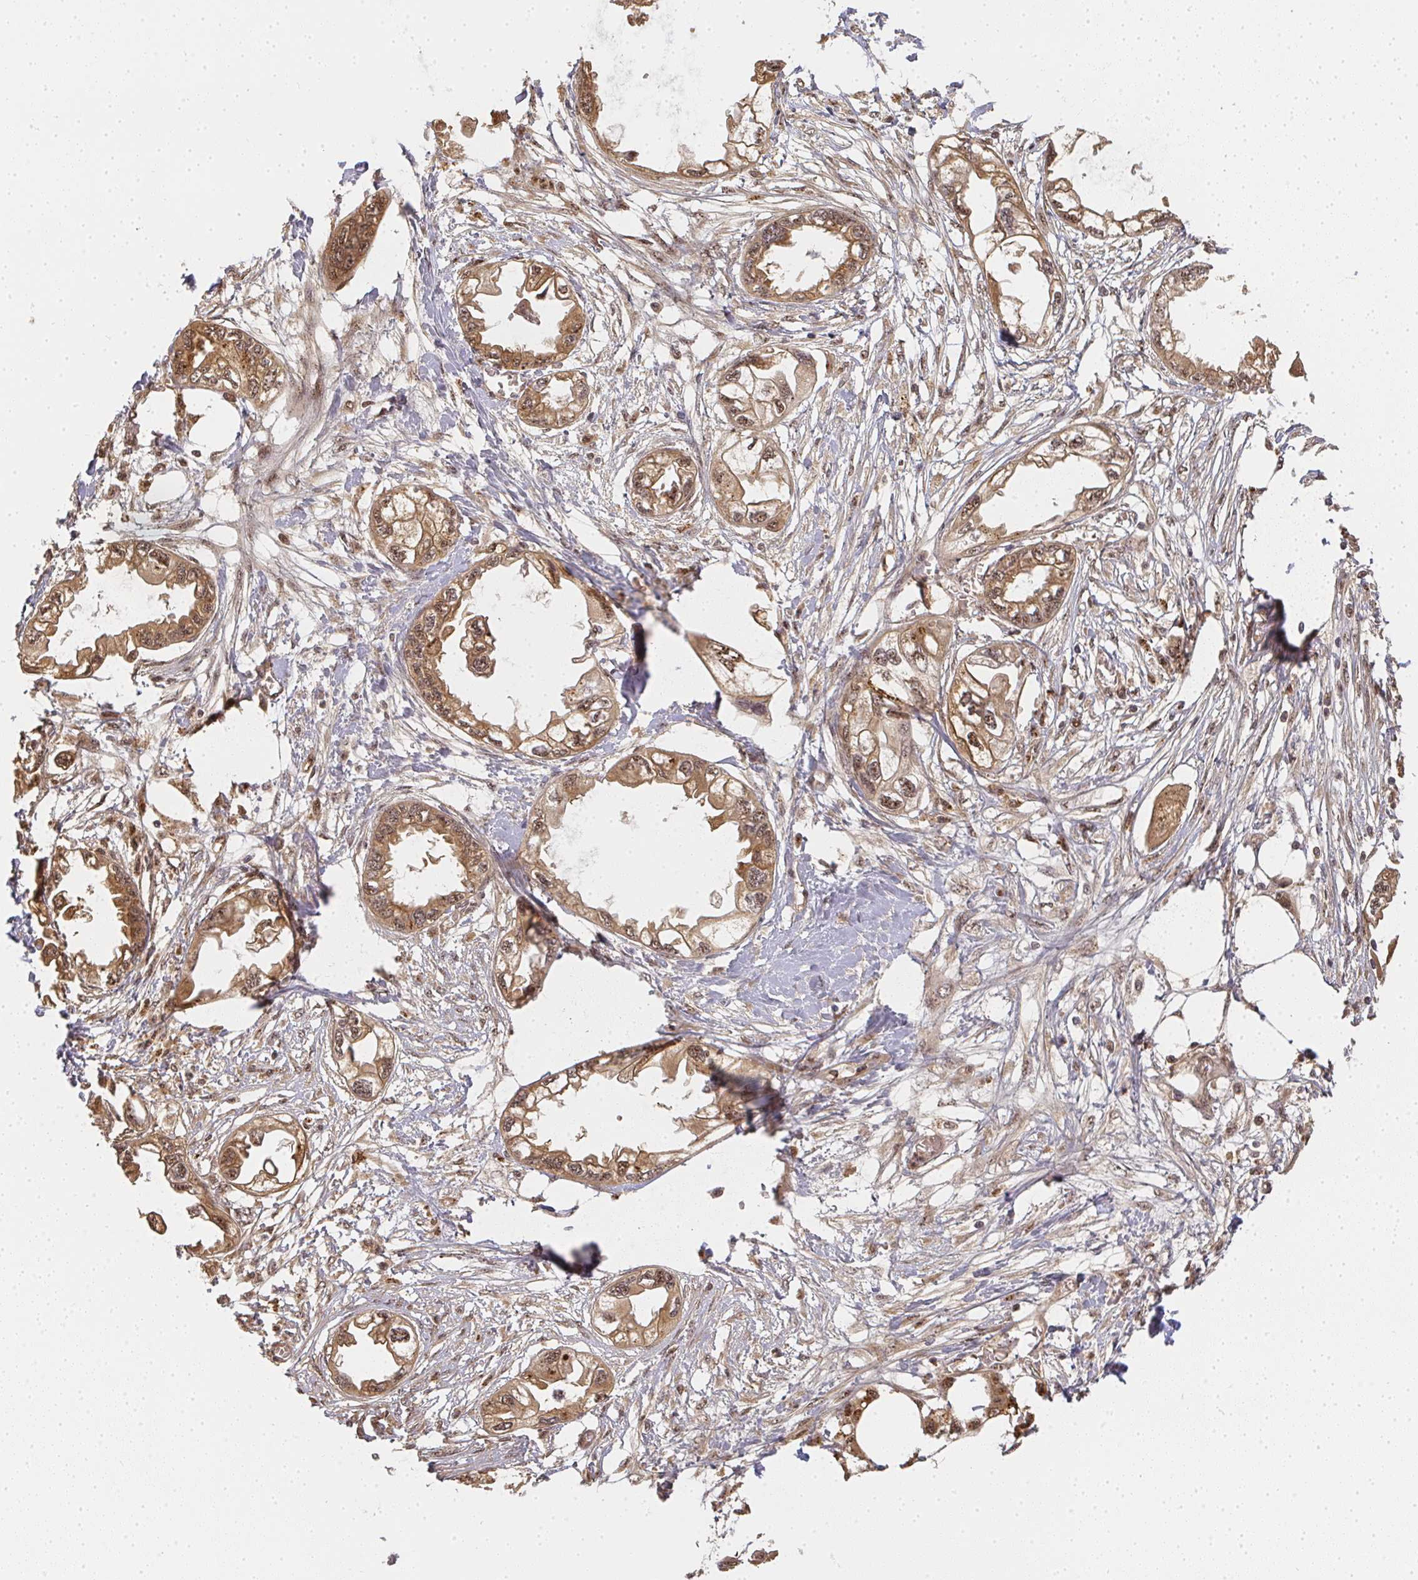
{"staining": {"intensity": "moderate", "quantity": ">75%", "location": "cytoplasmic/membranous,nuclear"}, "tissue": "endometrial cancer", "cell_type": "Tumor cells", "image_type": "cancer", "snomed": [{"axis": "morphology", "description": "Adenocarcinoma, NOS"}, {"axis": "morphology", "description": "Adenocarcinoma, metastatic, NOS"}, {"axis": "topography", "description": "Adipose tissue"}, {"axis": "topography", "description": "Endometrium"}], "caption": "Endometrial cancer was stained to show a protein in brown. There is medium levels of moderate cytoplasmic/membranous and nuclear expression in approximately >75% of tumor cells.", "gene": "SLC35B3", "patient": {"sex": "female", "age": 67}}